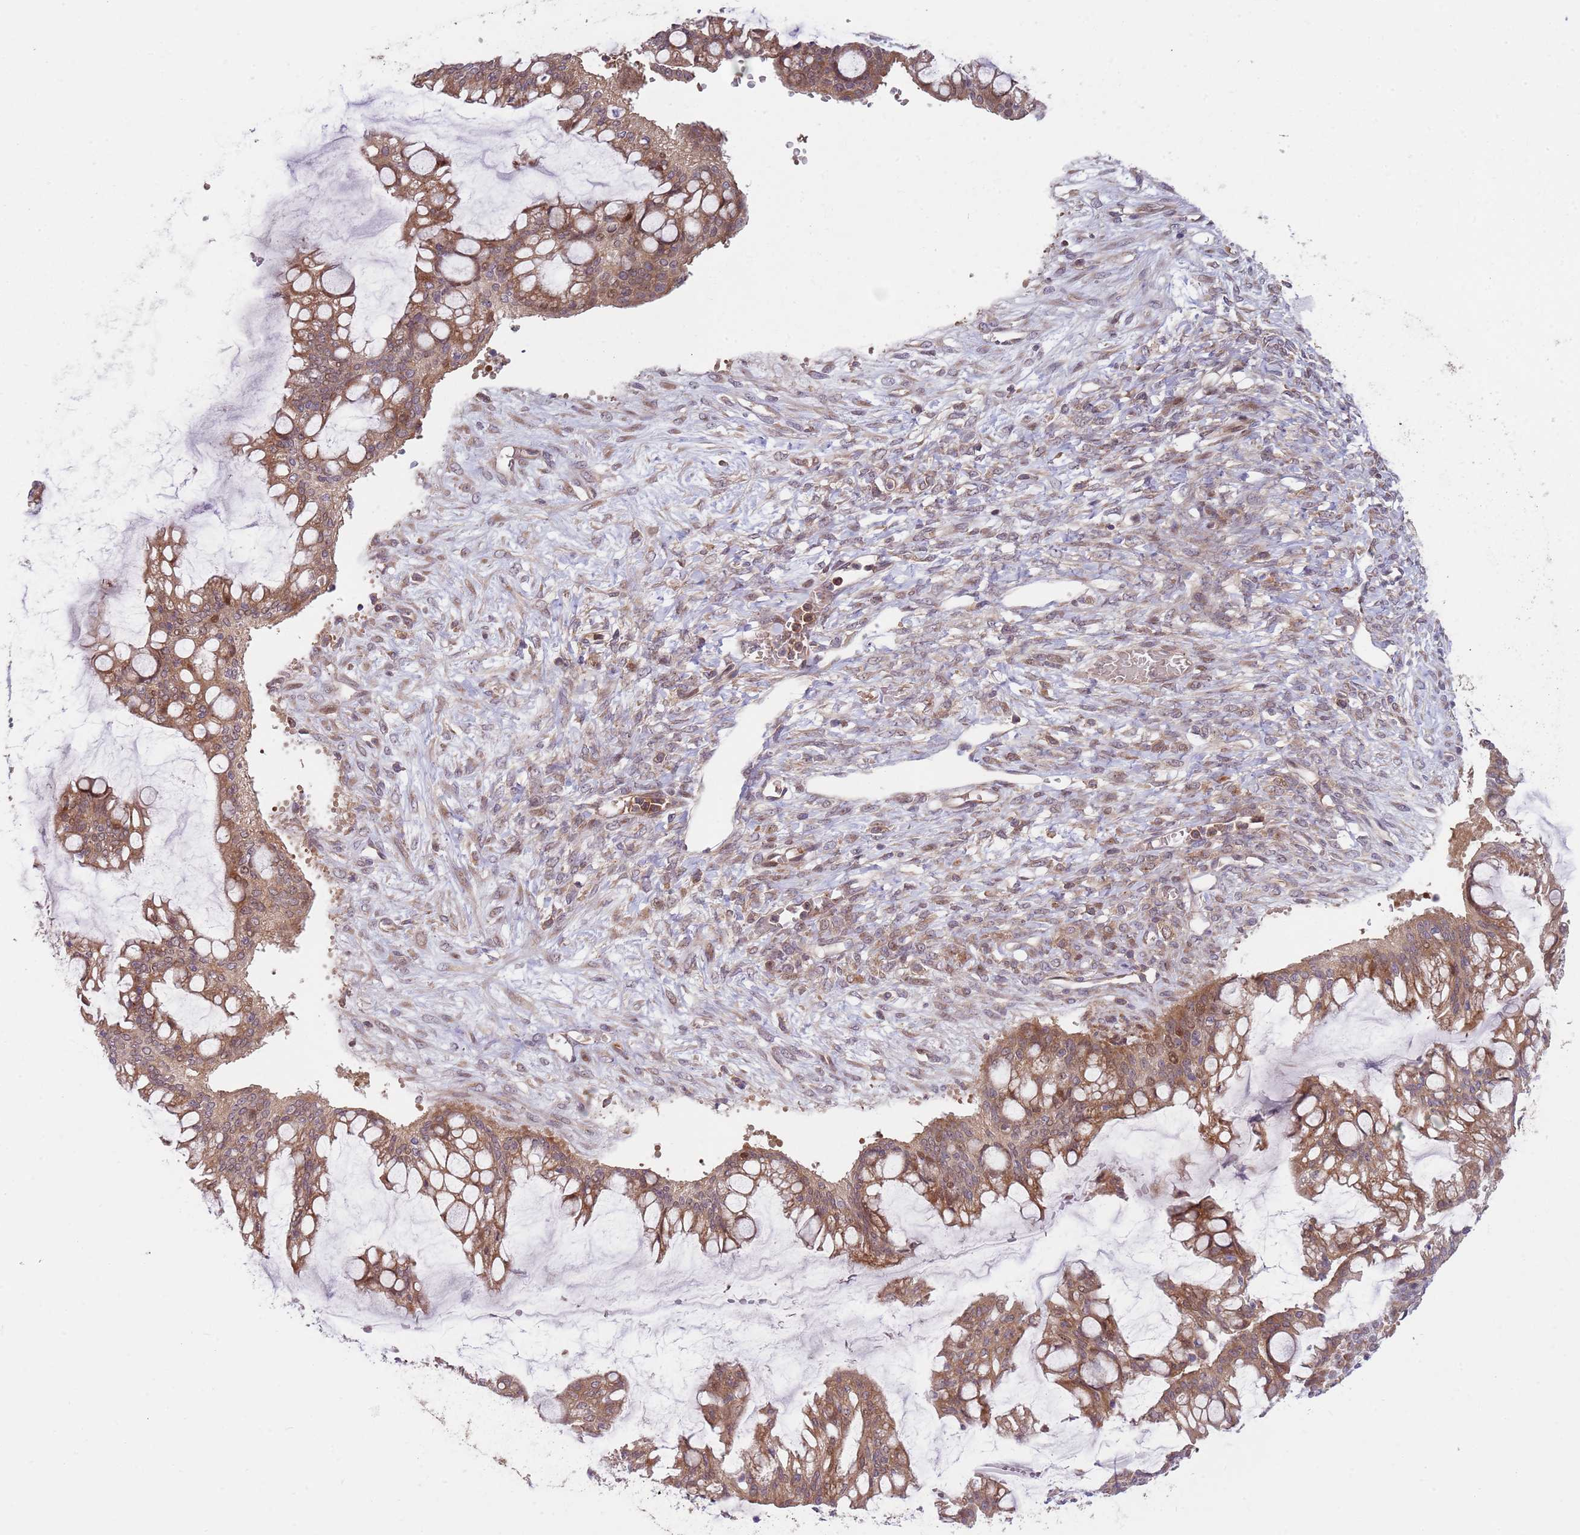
{"staining": {"intensity": "moderate", "quantity": ">75%", "location": "cytoplasmic/membranous,nuclear"}, "tissue": "ovarian cancer", "cell_type": "Tumor cells", "image_type": "cancer", "snomed": [{"axis": "morphology", "description": "Cystadenocarcinoma, mucinous, NOS"}, {"axis": "topography", "description": "Ovary"}], "caption": "Immunohistochemical staining of human ovarian cancer (mucinous cystadenocarcinoma) displays medium levels of moderate cytoplasmic/membranous and nuclear protein staining in approximately >75% of tumor cells.", "gene": "GGA1", "patient": {"sex": "female", "age": 73}}